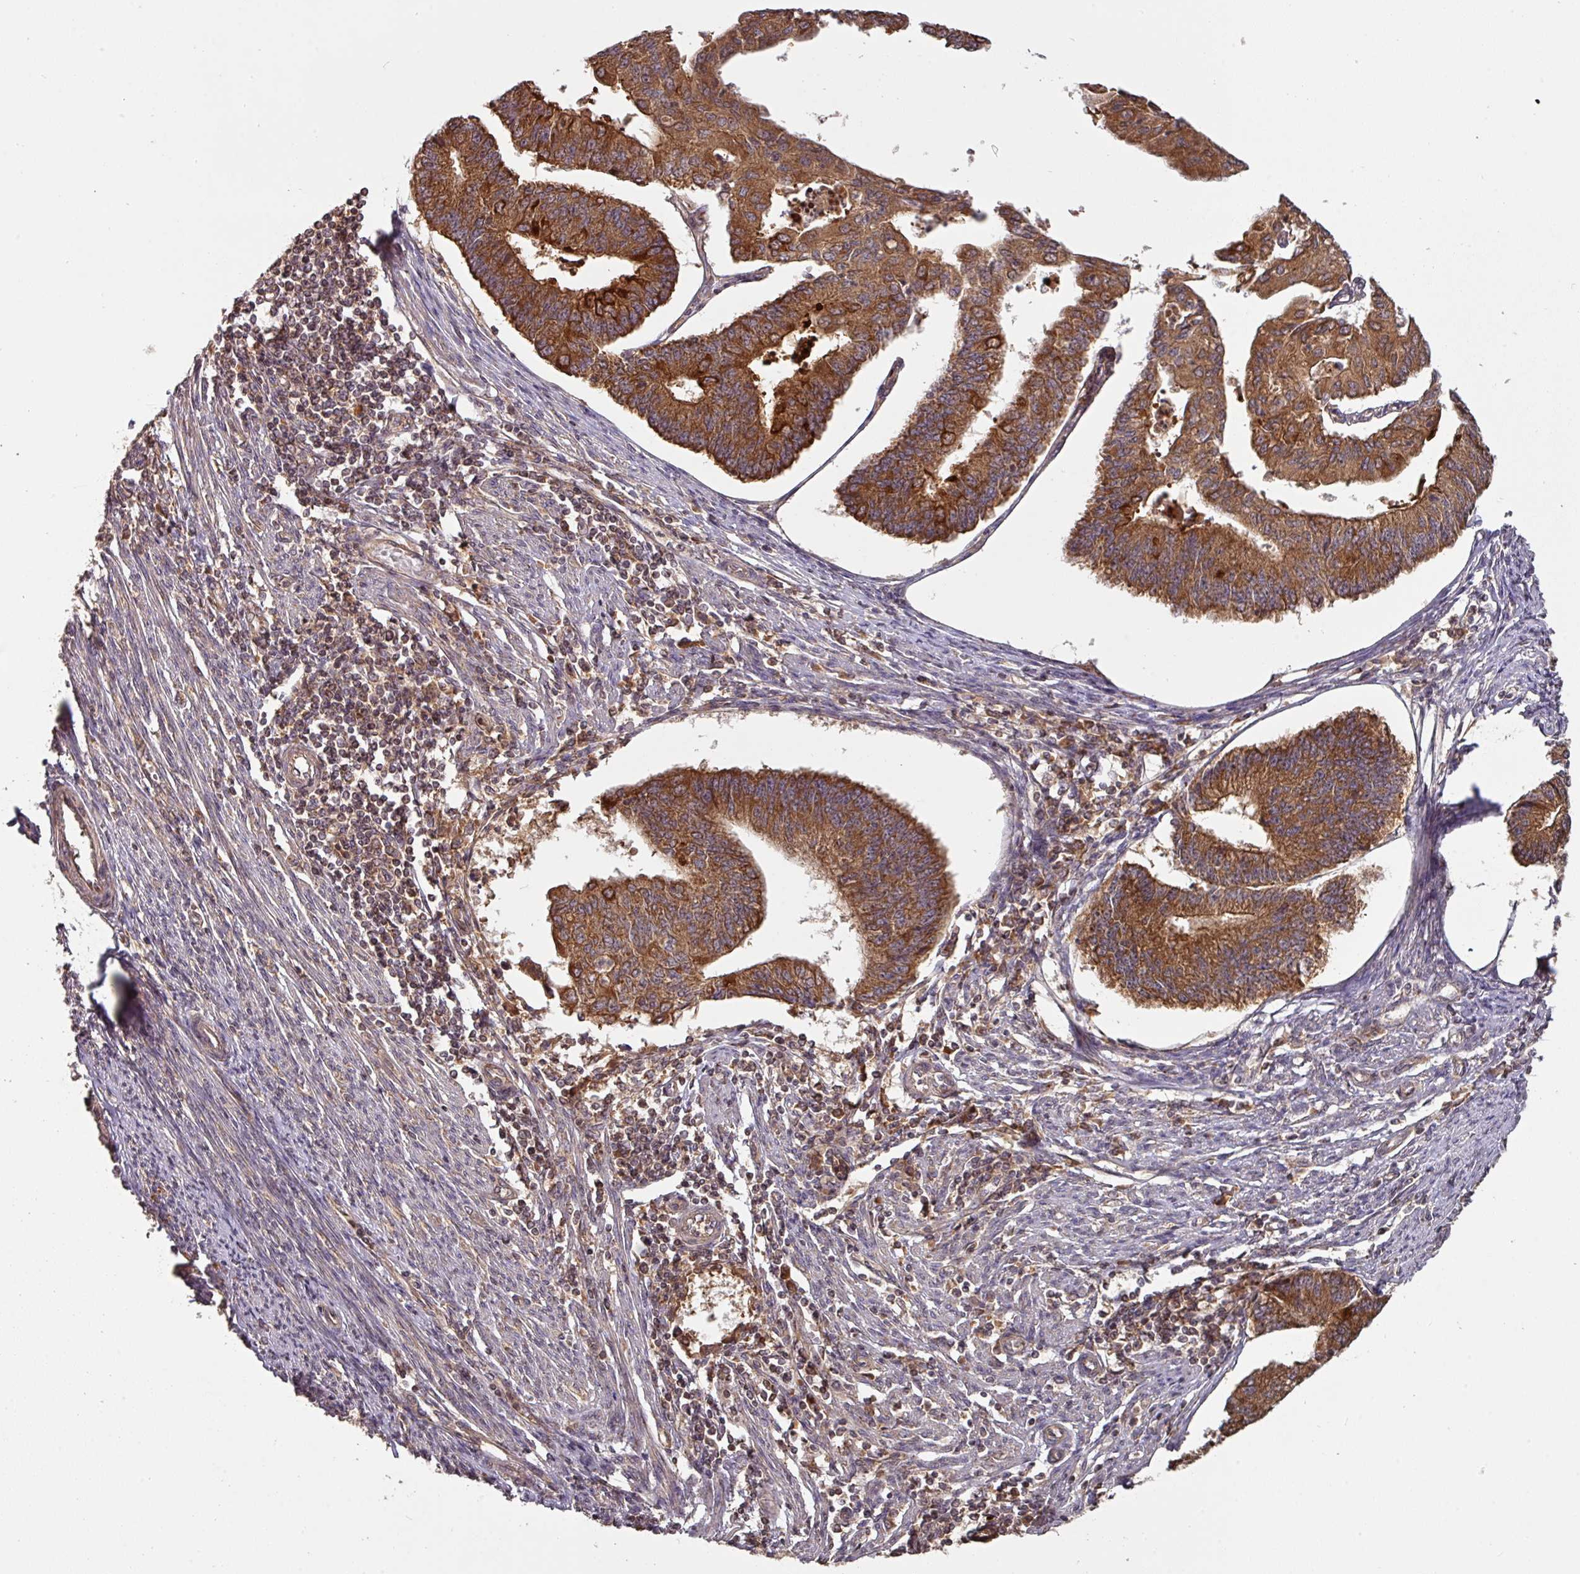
{"staining": {"intensity": "strong", "quantity": ">75%", "location": "cytoplasmic/membranous"}, "tissue": "endometrial cancer", "cell_type": "Tumor cells", "image_type": "cancer", "snomed": [{"axis": "morphology", "description": "Adenocarcinoma, NOS"}, {"axis": "topography", "description": "Endometrium"}], "caption": "Immunohistochemistry photomicrograph of neoplastic tissue: human endometrial adenocarcinoma stained using immunohistochemistry demonstrates high levels of strong protein expression localized specifically in the cytoplasmic/membranous of tumor cells, appearing as a cytoplasmic/membranous brown color.", "gene": "MRRF", "patient": {"sex": "female", "age": 56}}